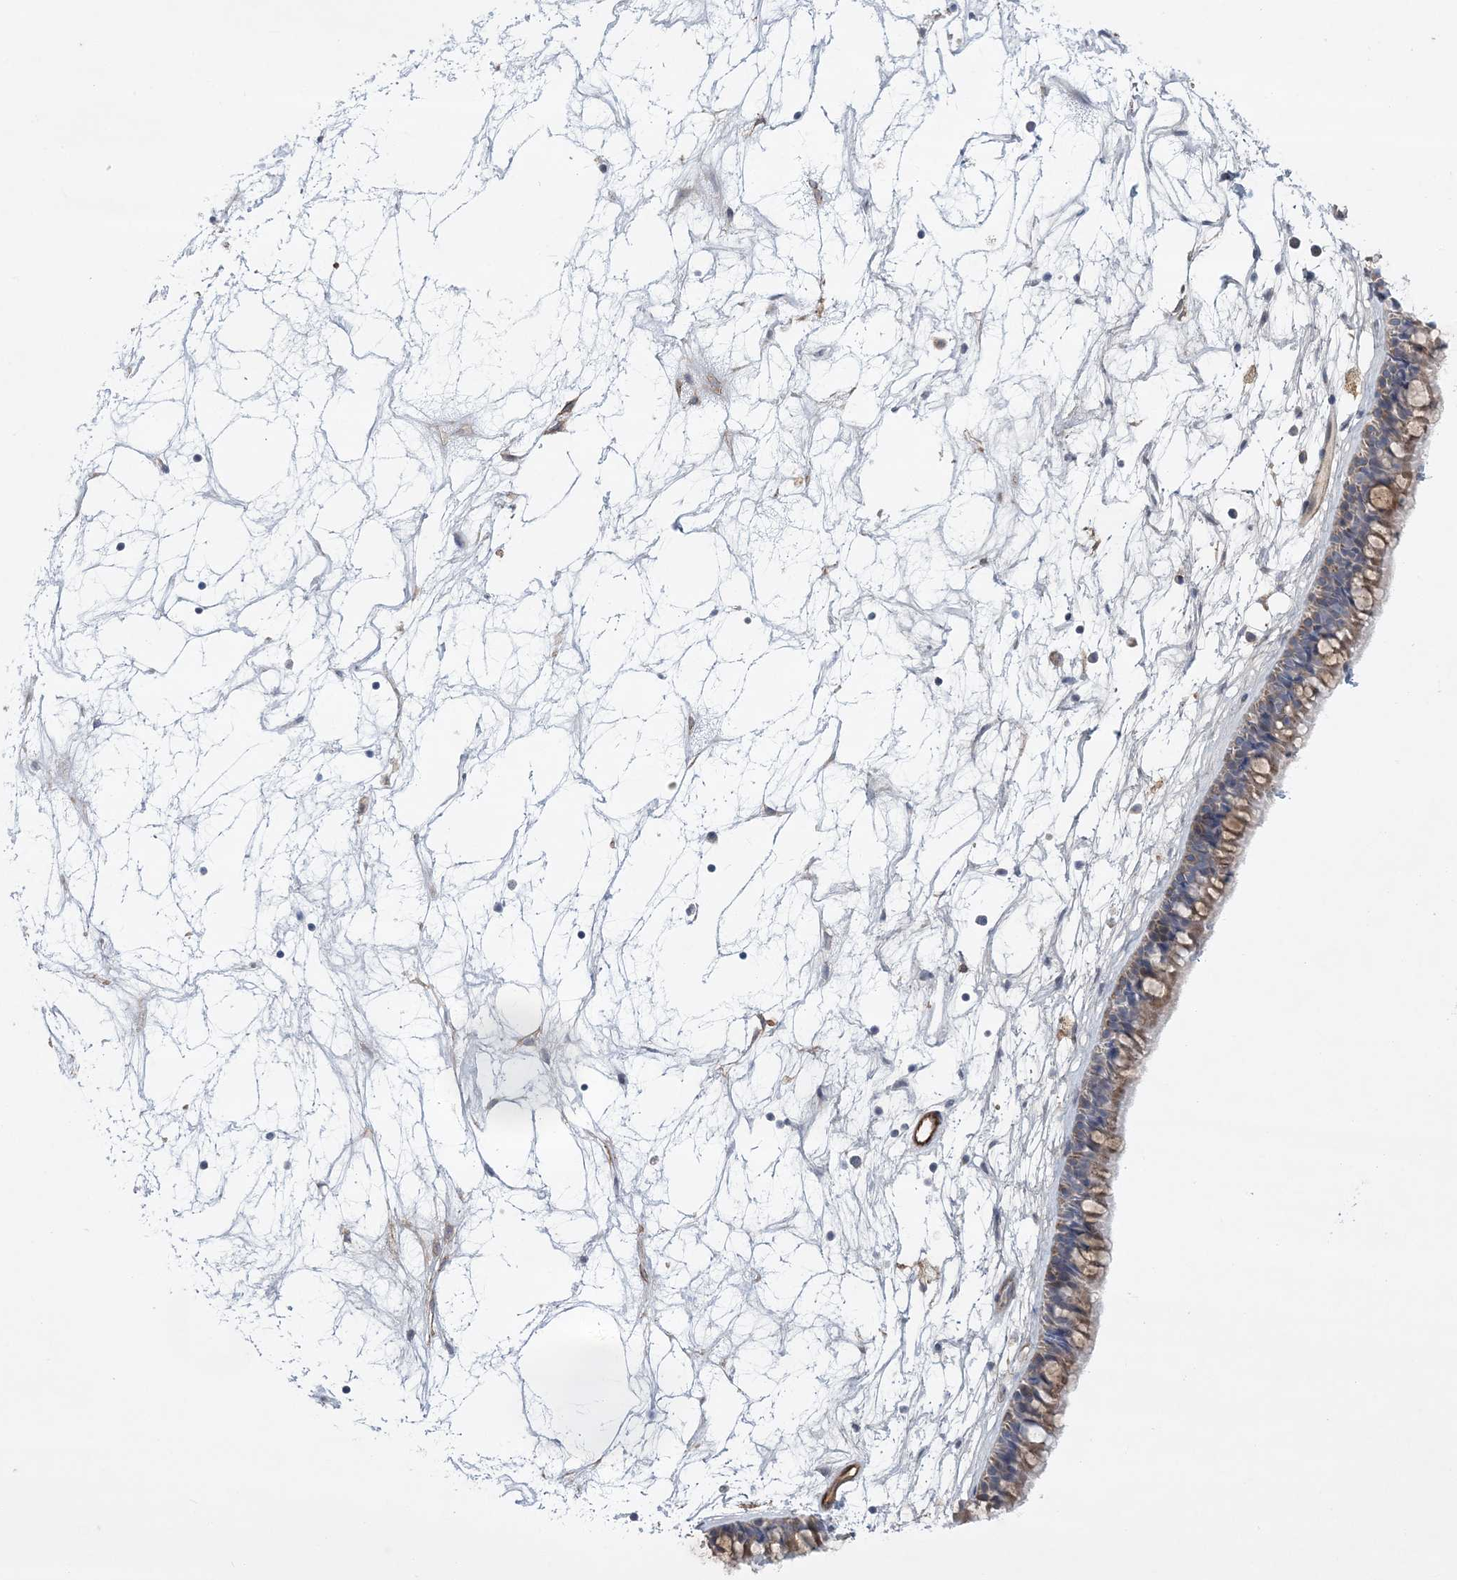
{"staining": {"intensity": "moderate", "quantity": "25%-75%", "location": "cytoplasmic/membranous"}, "tissue": "nasopharynx", "cell_type": "Respiratory epithelial cells", "image_type": "normal", "snomed": [{"axis": "morphology", "description": "Normal tissue, NOS"}, {"axis": "topography", "description": "Nasopharynx"}], "caption": "Protein expression analysis of unremarkable nasopharynx reveals moderate cytoplasmic/membranous staining in approximately 25%-75% of respiratory epithelial cells. (DAB IHC with brightfield microscopy, high magnification).", "gene": "CALN1", "patient": {"sex": "male", "age": 64}}